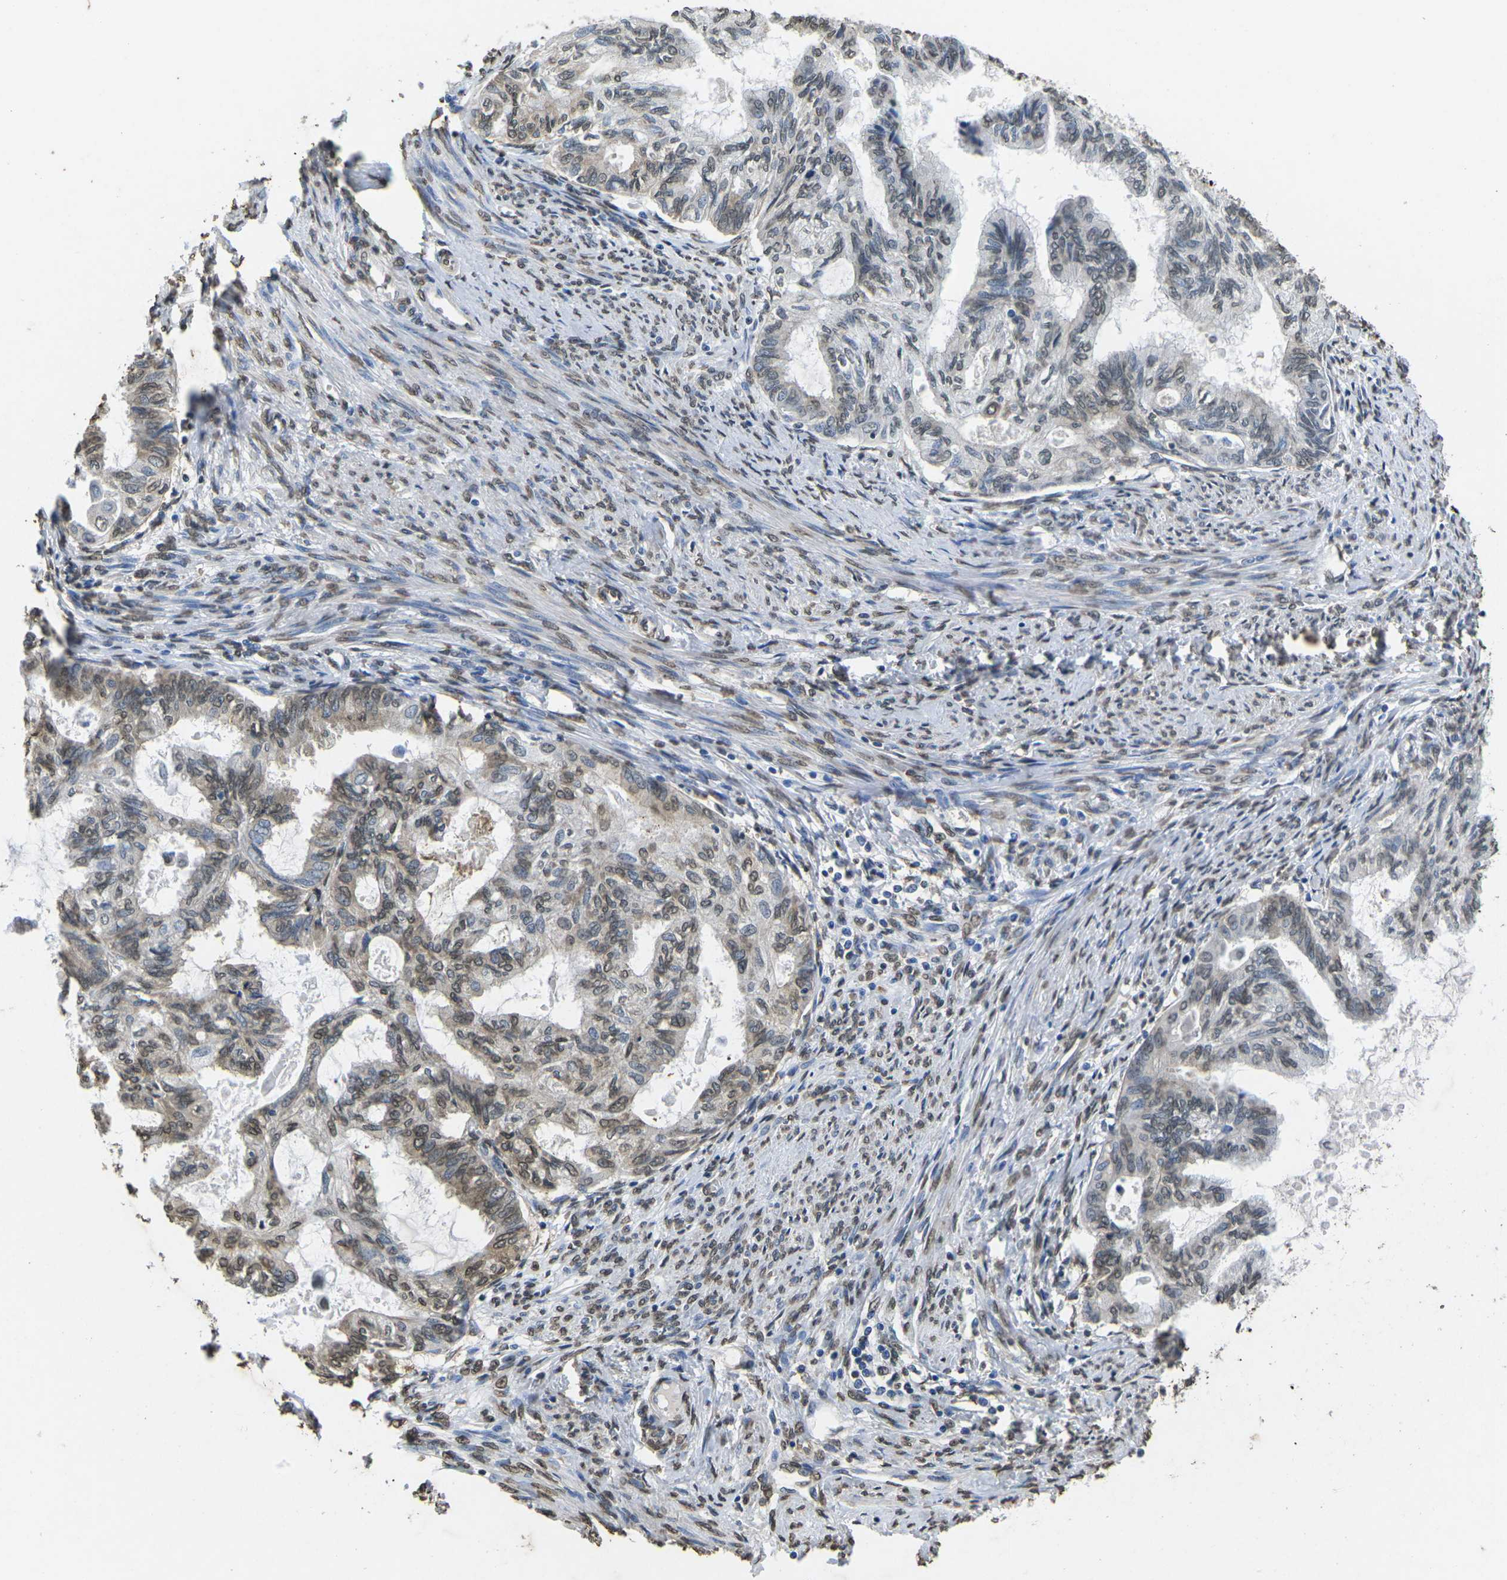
{"staining": {"intensity": "weak", "quantity": "25%-75%", "location": "nuclear"}, "tissue": "cervical cancer", "cell_type": "Tumor cells", "image_type": "cancer", "snomed": [{"axis": "morphology", "description": "Normal tissue, NOS"}, {"axis": "morphology", "description": "Adenocarcinoma, NOS"}, {"axis": "topography", "description": "Cervix"}, {"axis": "topography", "description": "Endometrium"}], "caption": "High-magnification brightfield microscopy of cervical cancer (adenocarcinoma) stained with DAB (brown) and counterstained with hematoxylin (blue). tumor cells exhibit weak nuclear staining is appreciated in approximately25%-75% of cells.", "gene": "SCNN1B", "patient": {"sex": "female", "age": 86}}